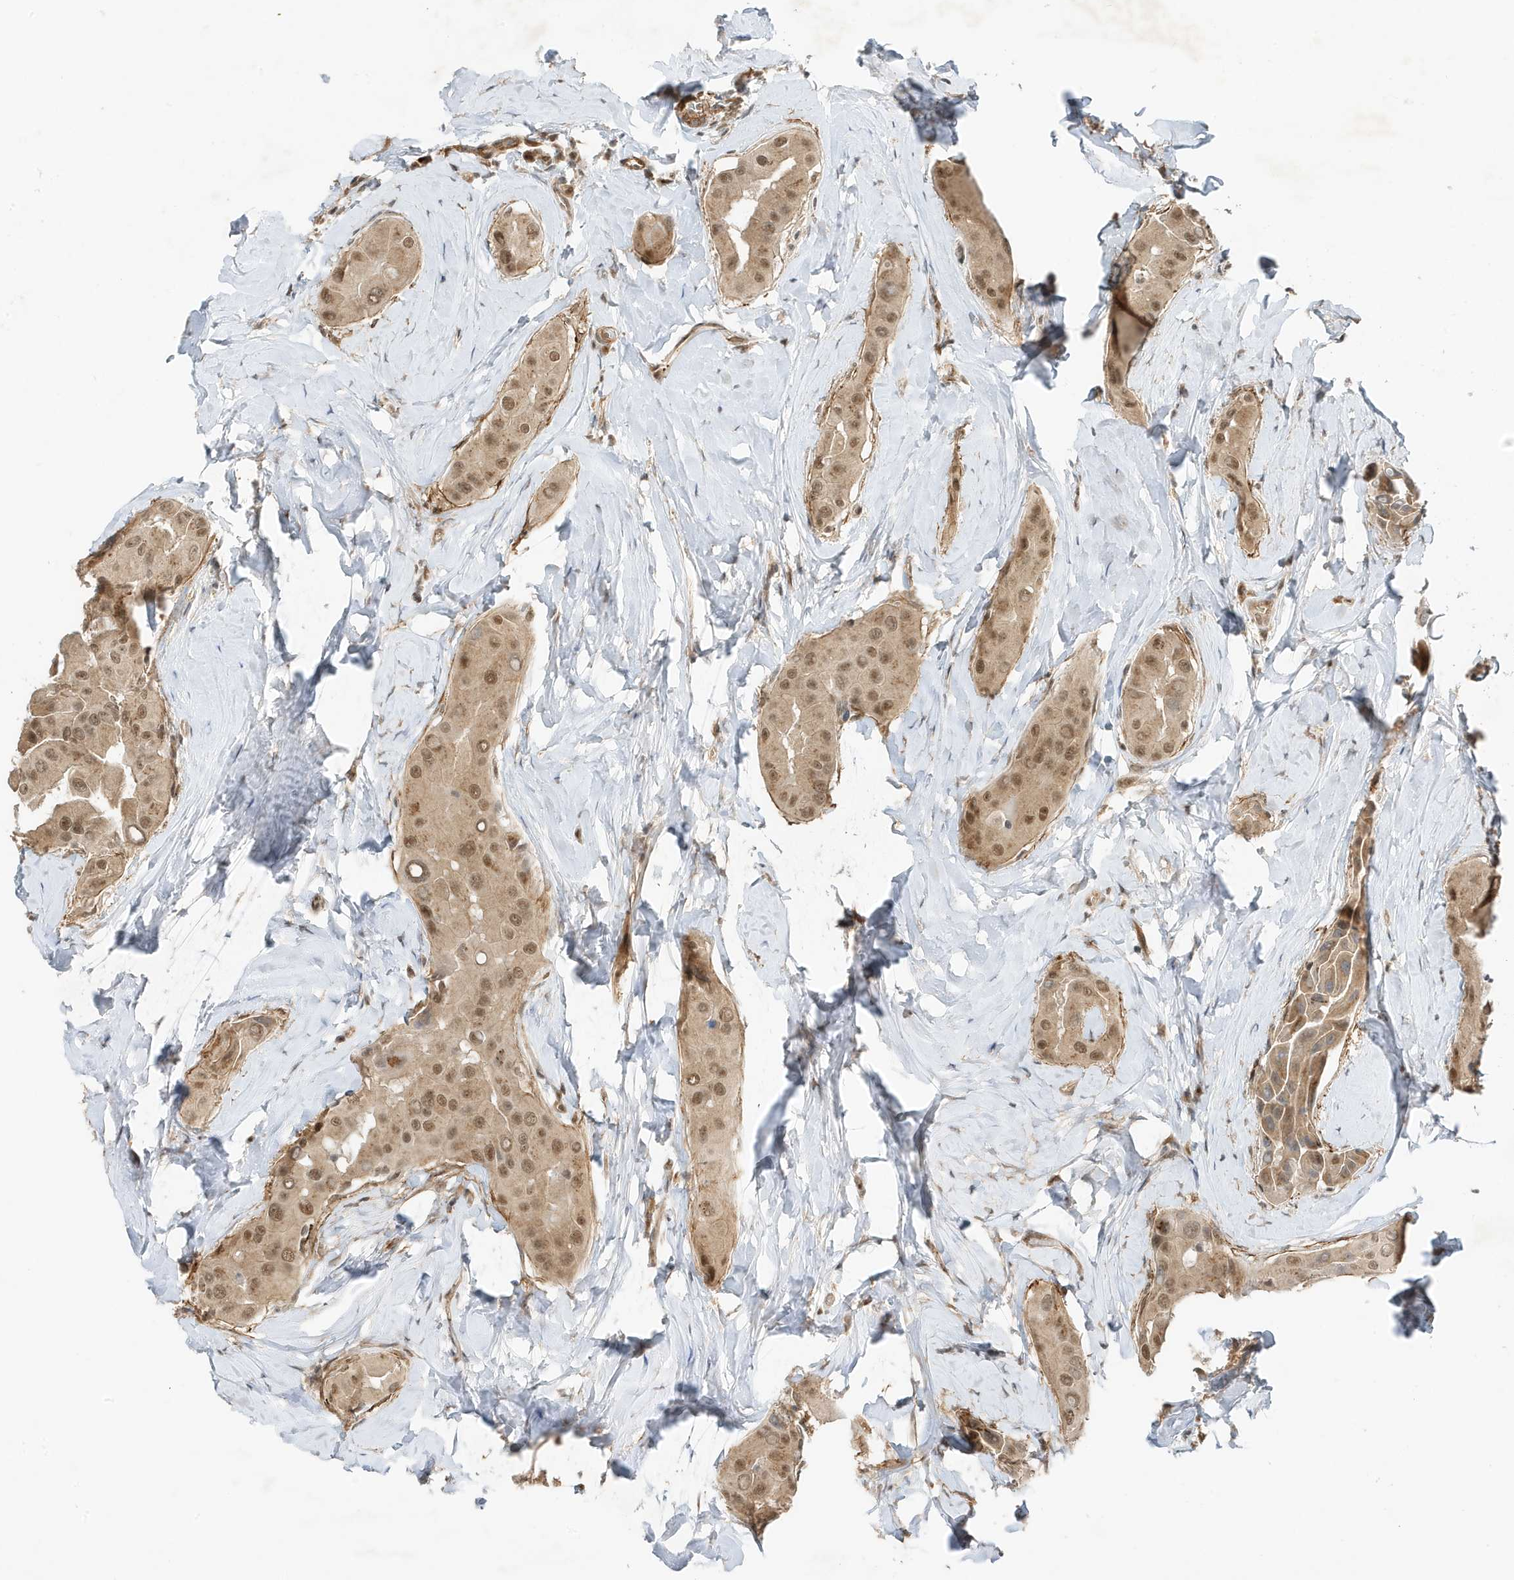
{"staining": {"intensity": "moderate", "quantity": "25%-75%", "location": "cytoplasmic/membranous,nuclear"}, "tissue": "thyroid cancer", "cell_type": "Tumor cells", "image_type": "cancer", "snomed": [{"axis": "morphology", "description": "Papillary adenocarcinoma, NOS"}, {"axis": "topography", "description": "Thyroid gland"}], "caption": "Immunohistochemical staining of papillary adenocarcinoma (thyroid) reveals medium levels of moderate cytoplasmic/membranous and nuclear expression in about 25%-75% of tumor cells.", "gene": "MAST3", "patient": {"sex": "male", "age": 33}}